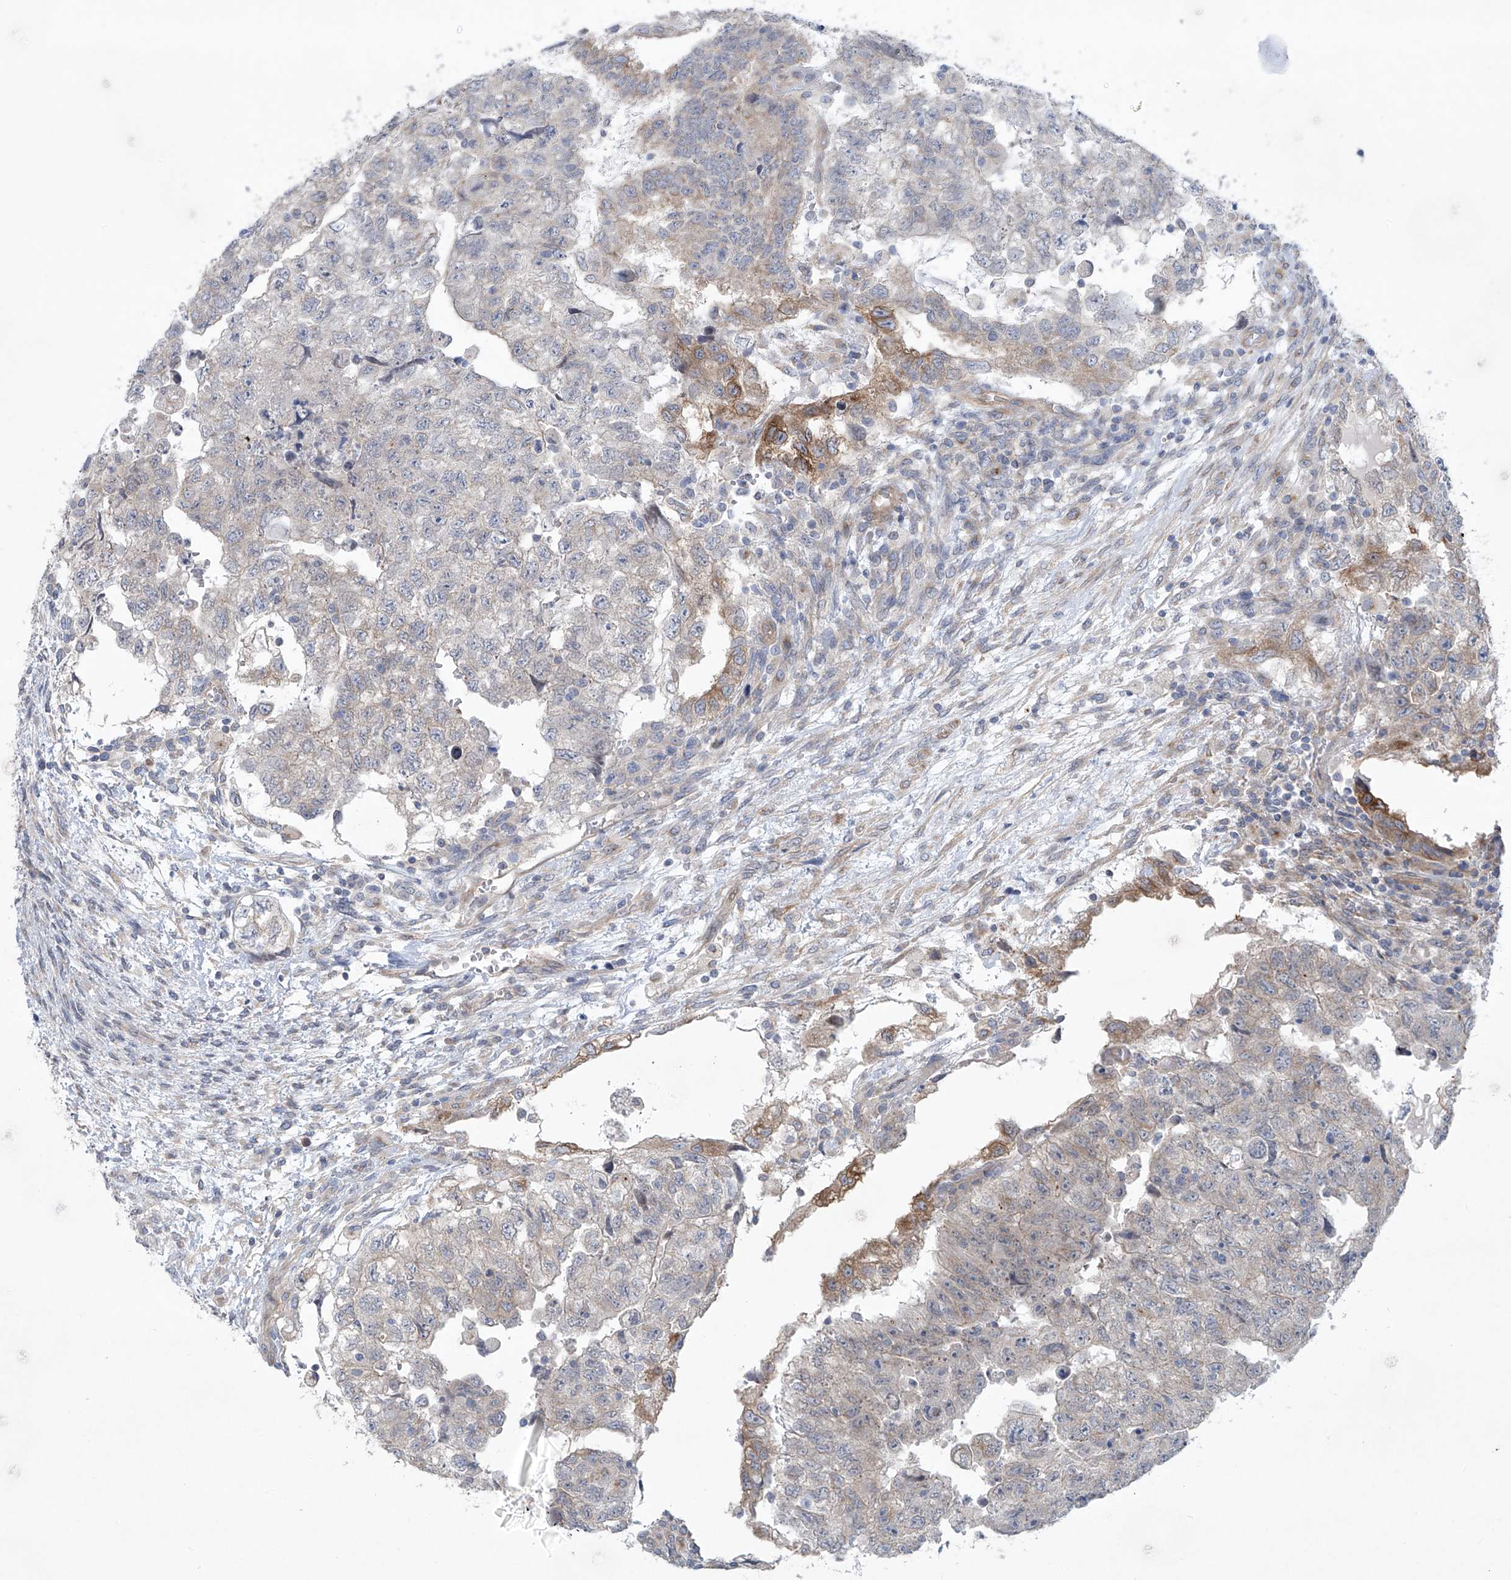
{"staining": {"intensity": "moderate", "quantity": "<25%", "location": "cytoplasmic/membranous"}, "tissue": "testis cancer", "cell_type": "Tumor cells", "image_type": "cancer", "snomed": [{"axis": "morphology", "description": "Carcinoma, Embryonal, NOS"}, {"axis": "topography", "description": "Testis"}], "caption": "Immunohistochemistry micrograph of human testis cancer stained for a protein (brown), which exhibits low levels of moderate cytoplasmic/membranous staining in about <25% of tumor cells.", "gene": "KLC4", "patient": {"sex": "male", "age": 36}}